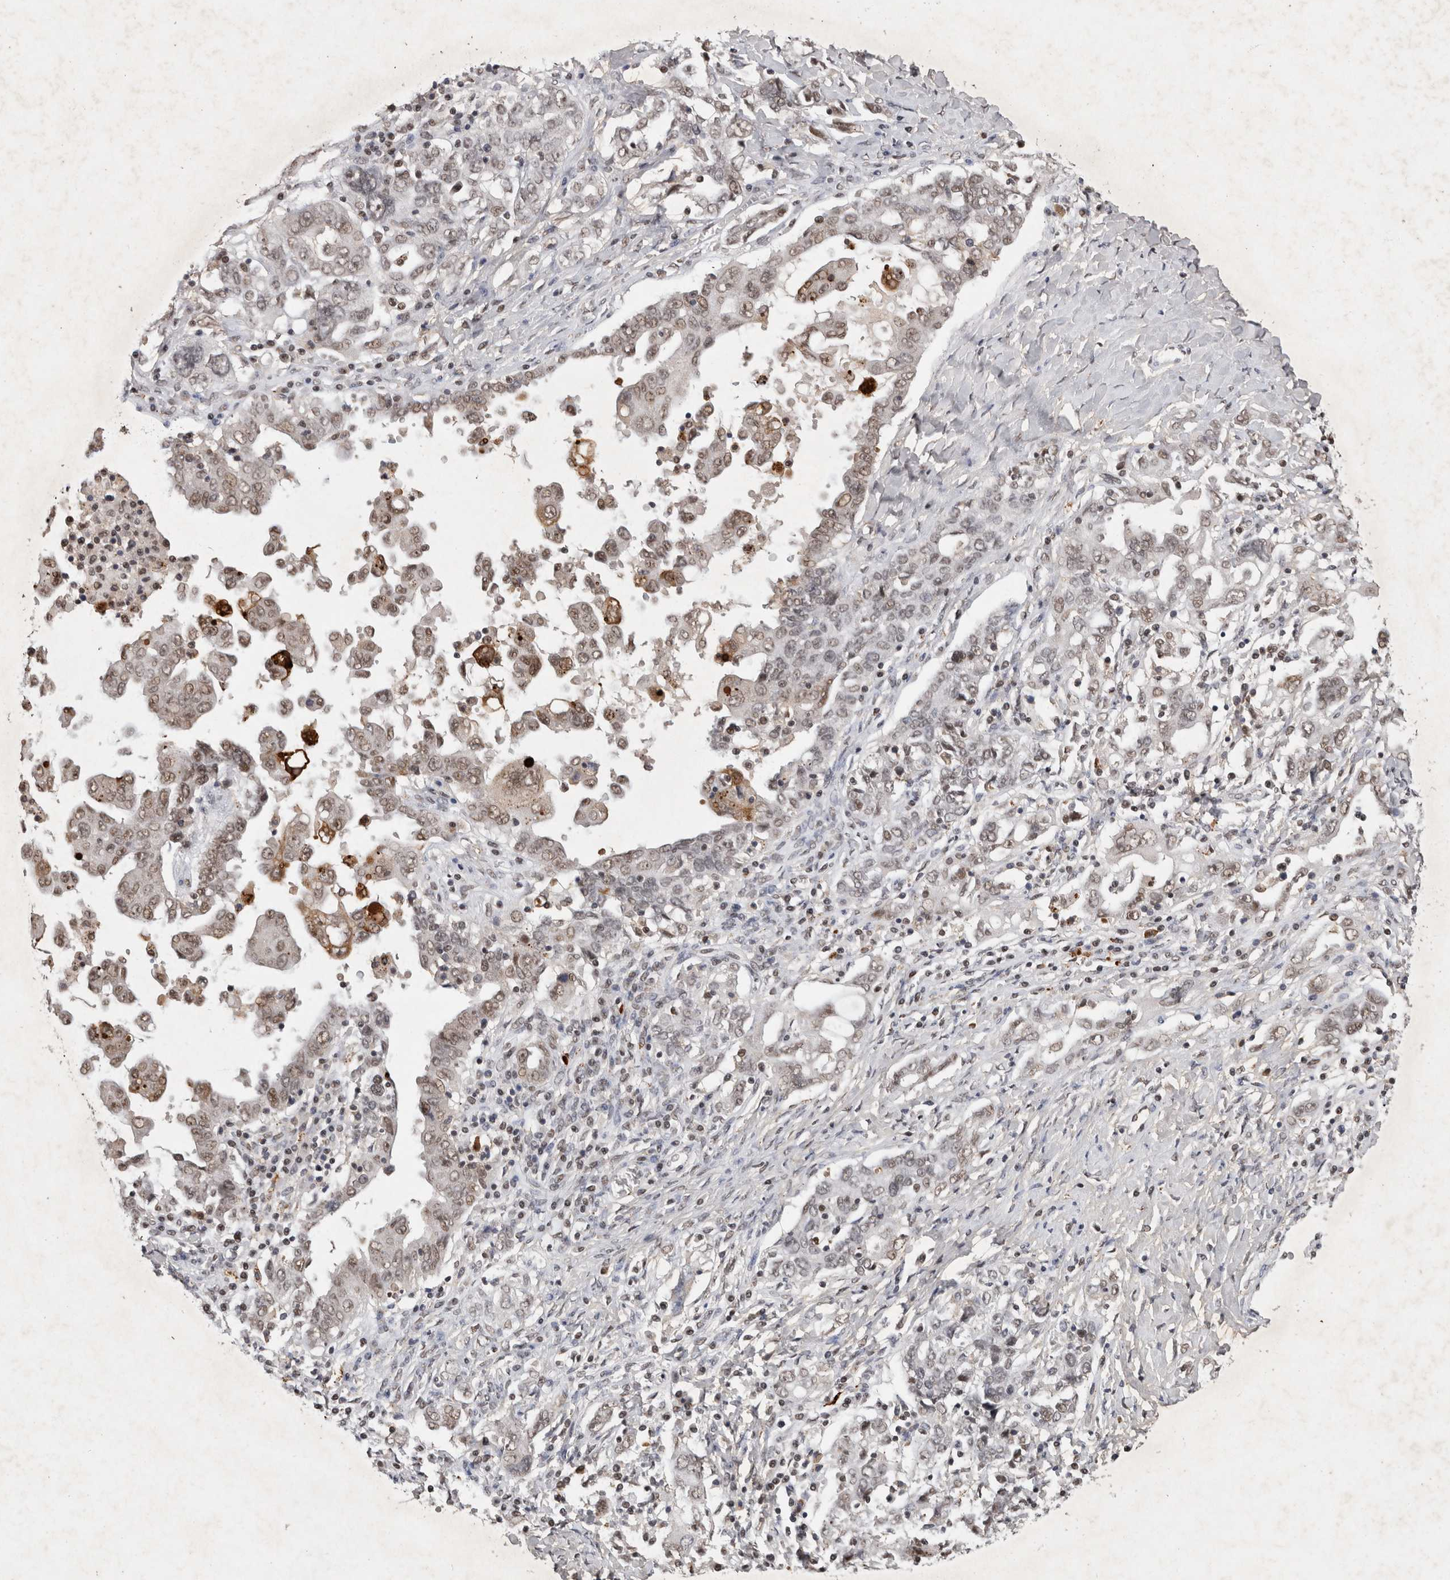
{"staining": {"intensity": "moderate", "quantity": ">75%", "location": "nuclear"}, "tissue": "ovarian cancer", "cell_type": "Tumor cells", "image_type": "cancer", "snomed": [{"axis": "morphology", "description": "Carcinoma, endometroid"}, {"axis": "topography", "description": "Ovary"}], "caption": "High-power microscopy captured an IHC photomicrograph of endometroid carcinoma (ovarian), revealing moderate nuclear positivity in approximately >75% of tumor cells. The protein of interest is stained brown, and the nuclei are stained in blue (DAB IHC with brightfield microscopy, high magnification).", "gene": "XRCC5", "patient": {"sex": "female", "age": 62}}